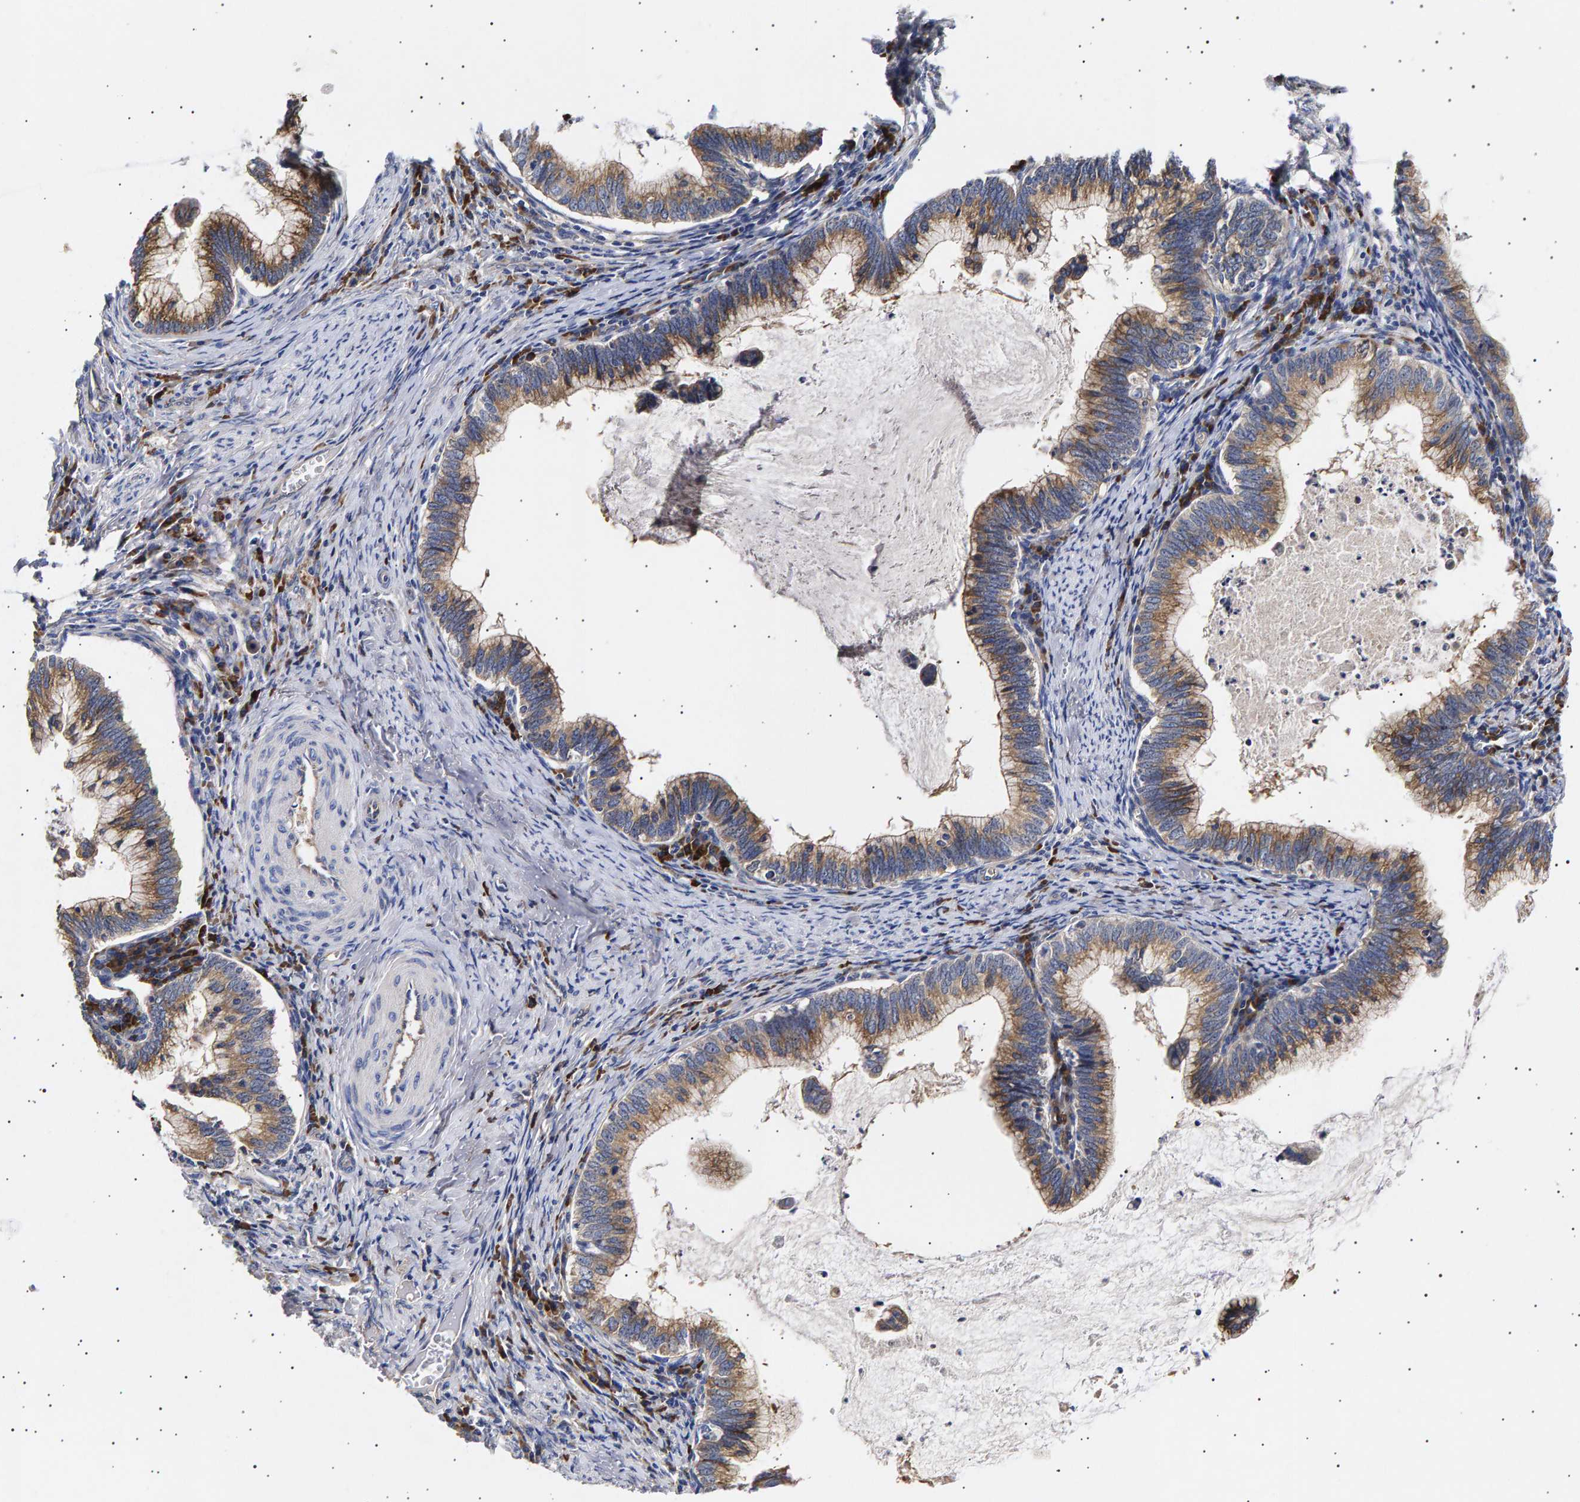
{"staining": {"intensity": "moderate", "quantity": ">75%", "location": "cytoplasmic/membranous"}, "tissue": "cervical cancer", "cell_type": "Tumor cells", "image_type": "cancer", "snomed": [{"axis": "morphology", "description": "Adenocarcinoma, NOS"}, {"axis": "topography", "description": "Cervix"}], "caption": "A medium amount of moderate cytoplasmic/membranous positivity is seen in about >75% of tumor cells in cervical adenocarcinoma tissue.", "gene": "ANKRD40", "patient": {"sex": "female", "age": 36}}